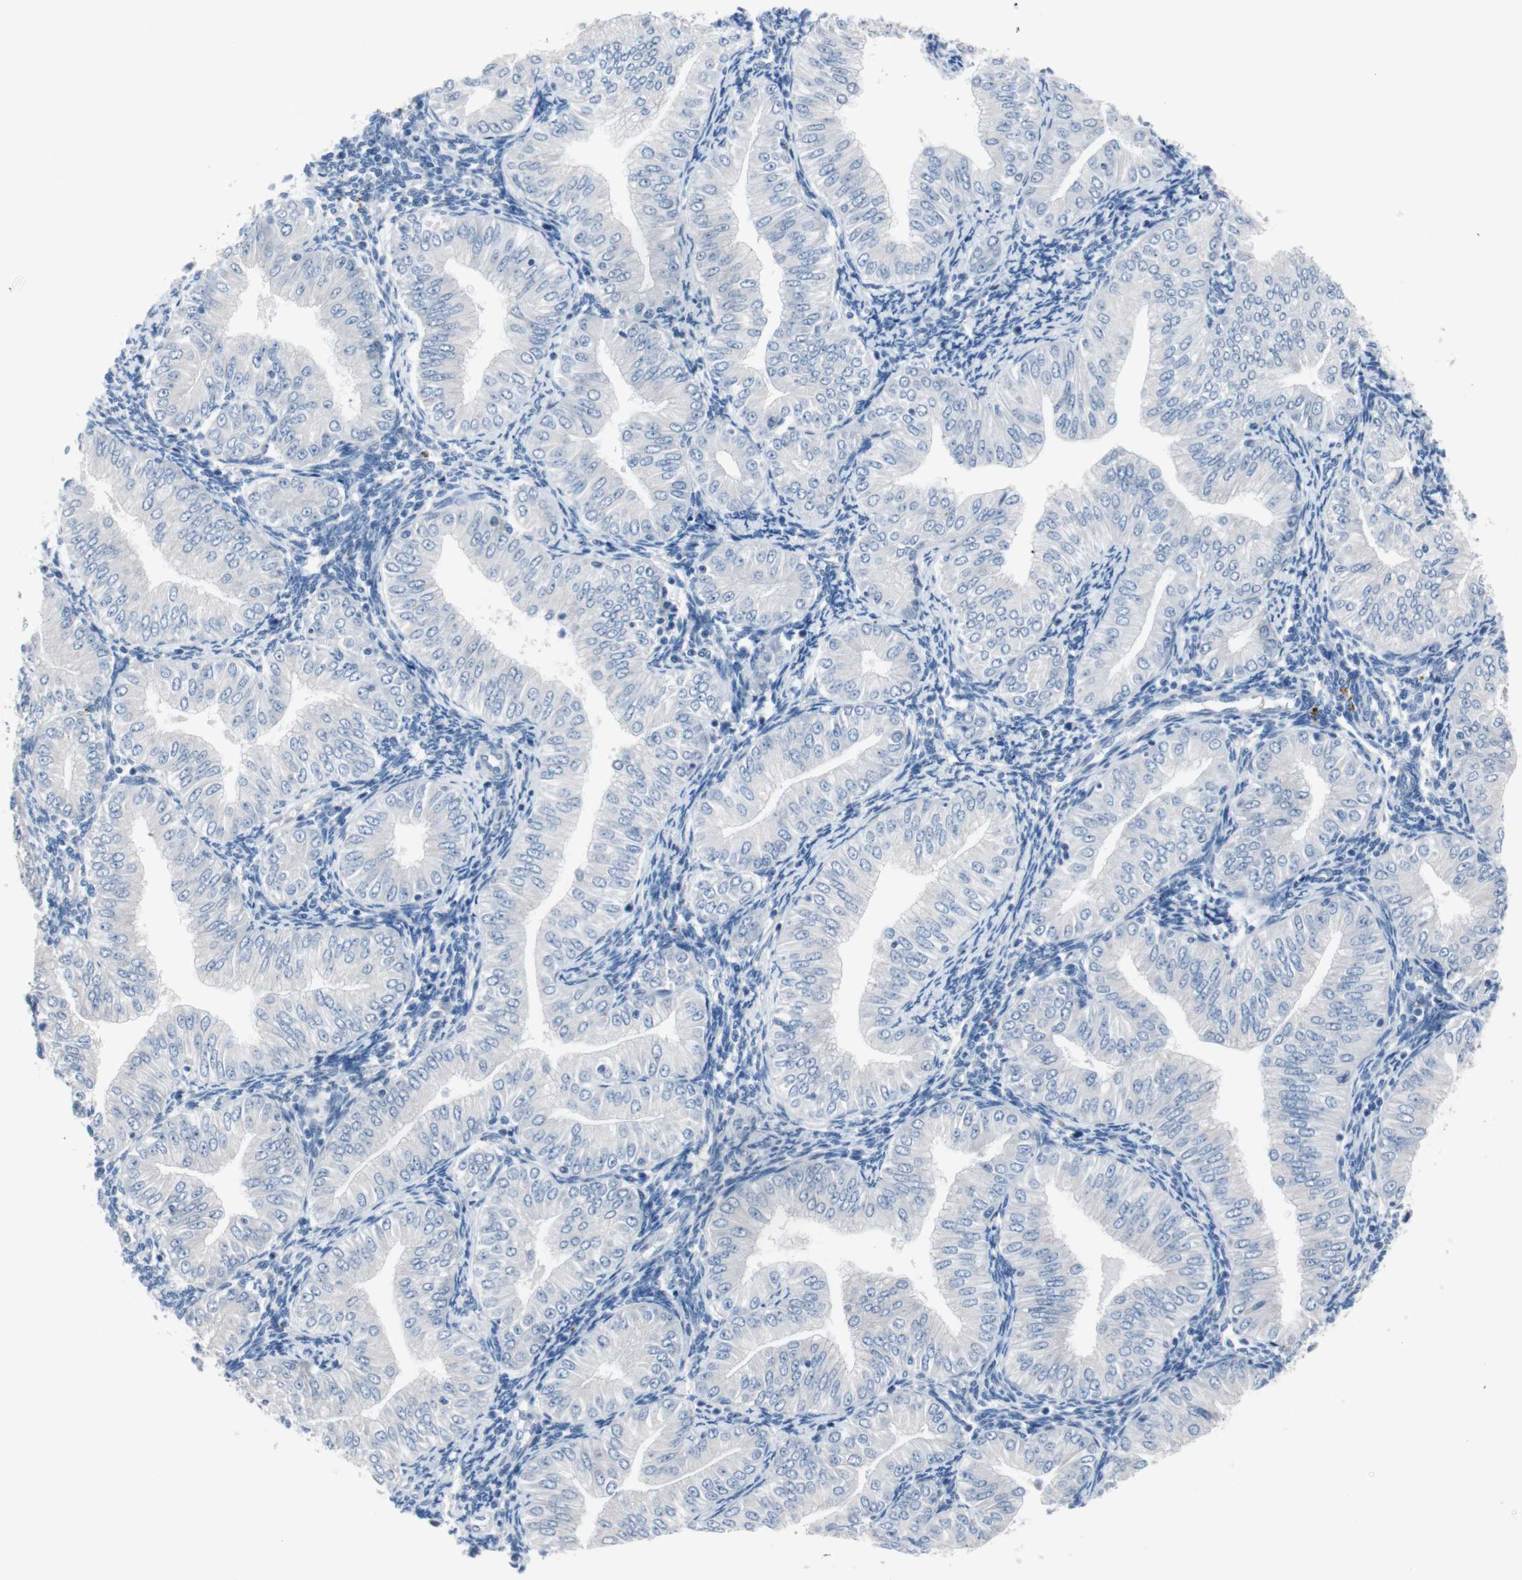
{"staining": {"intensity": "negative", "quantity": "none", "location": "none"}, "tissue": "endometrial cancer", "cell_type": "Tumor cells", "image_type": "cancer", "snomed": [{"axis": "morphology", "description": "Normal tissue, NOS"}, {"axis": "morphology", "description": "Adenocarcinoma, NOS"}, {"axis": "topography", "description": "Endometrium"}], "caption": "DAB immunohistochemical staining of human endometrial cancer (adenocarcinoma) shows no significant expression in tumor cells.", "gene": "ULBP1", "patient": {"sex": "female", "age": 53}}